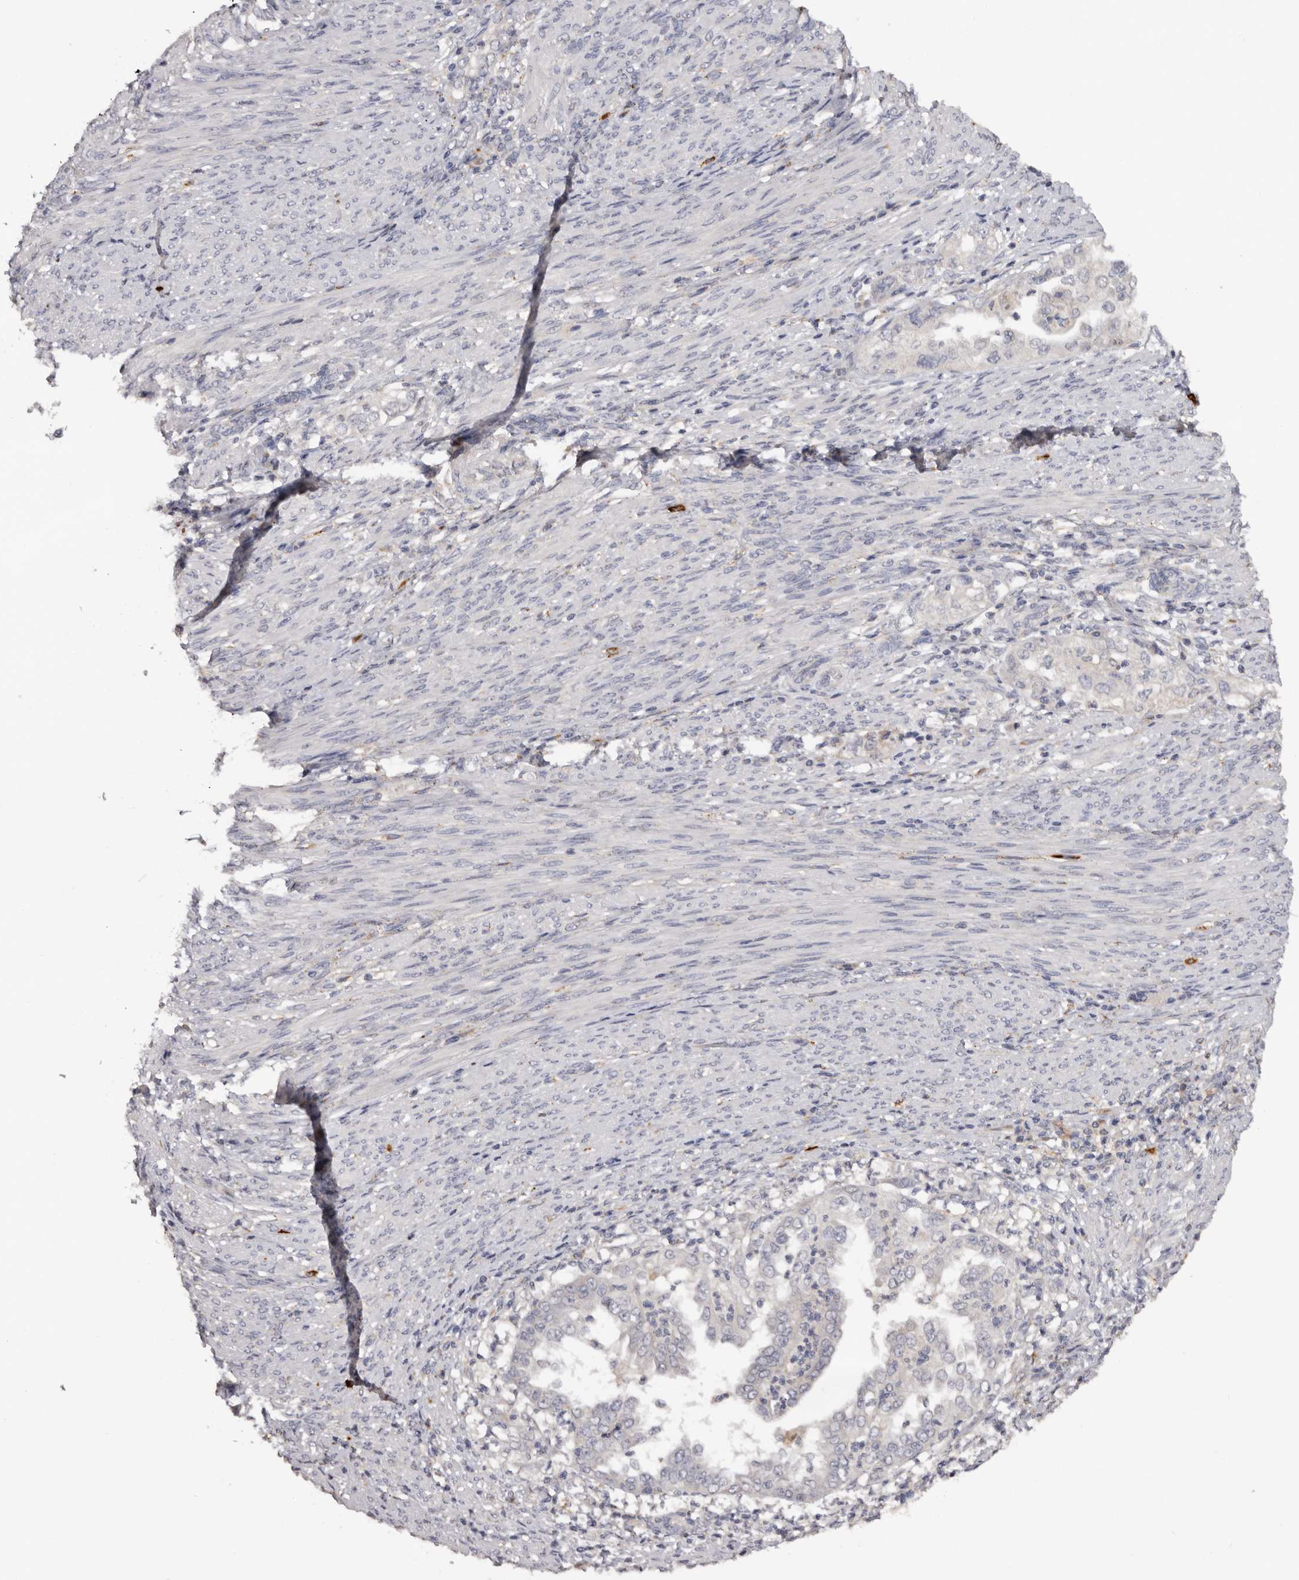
{"staining": {"intensity": "negative", "quantity": "none", "location": "none"}, "tissue": "endometrial cancer", "cell_type": "Tumor cells", "image_type": "cancer", "snomed": [{"axis": "morphology", "description": "Adenocarcinoma, NOS"}, {"axis": "topography", "description": "Endometrium"}], "caption": "Endometrial adenocarcinoma was stained to show a protein in brown. There is no significant expression in tumor cells.", "gene": "DAP", "patient": {"sex": "female", "age": 85}}